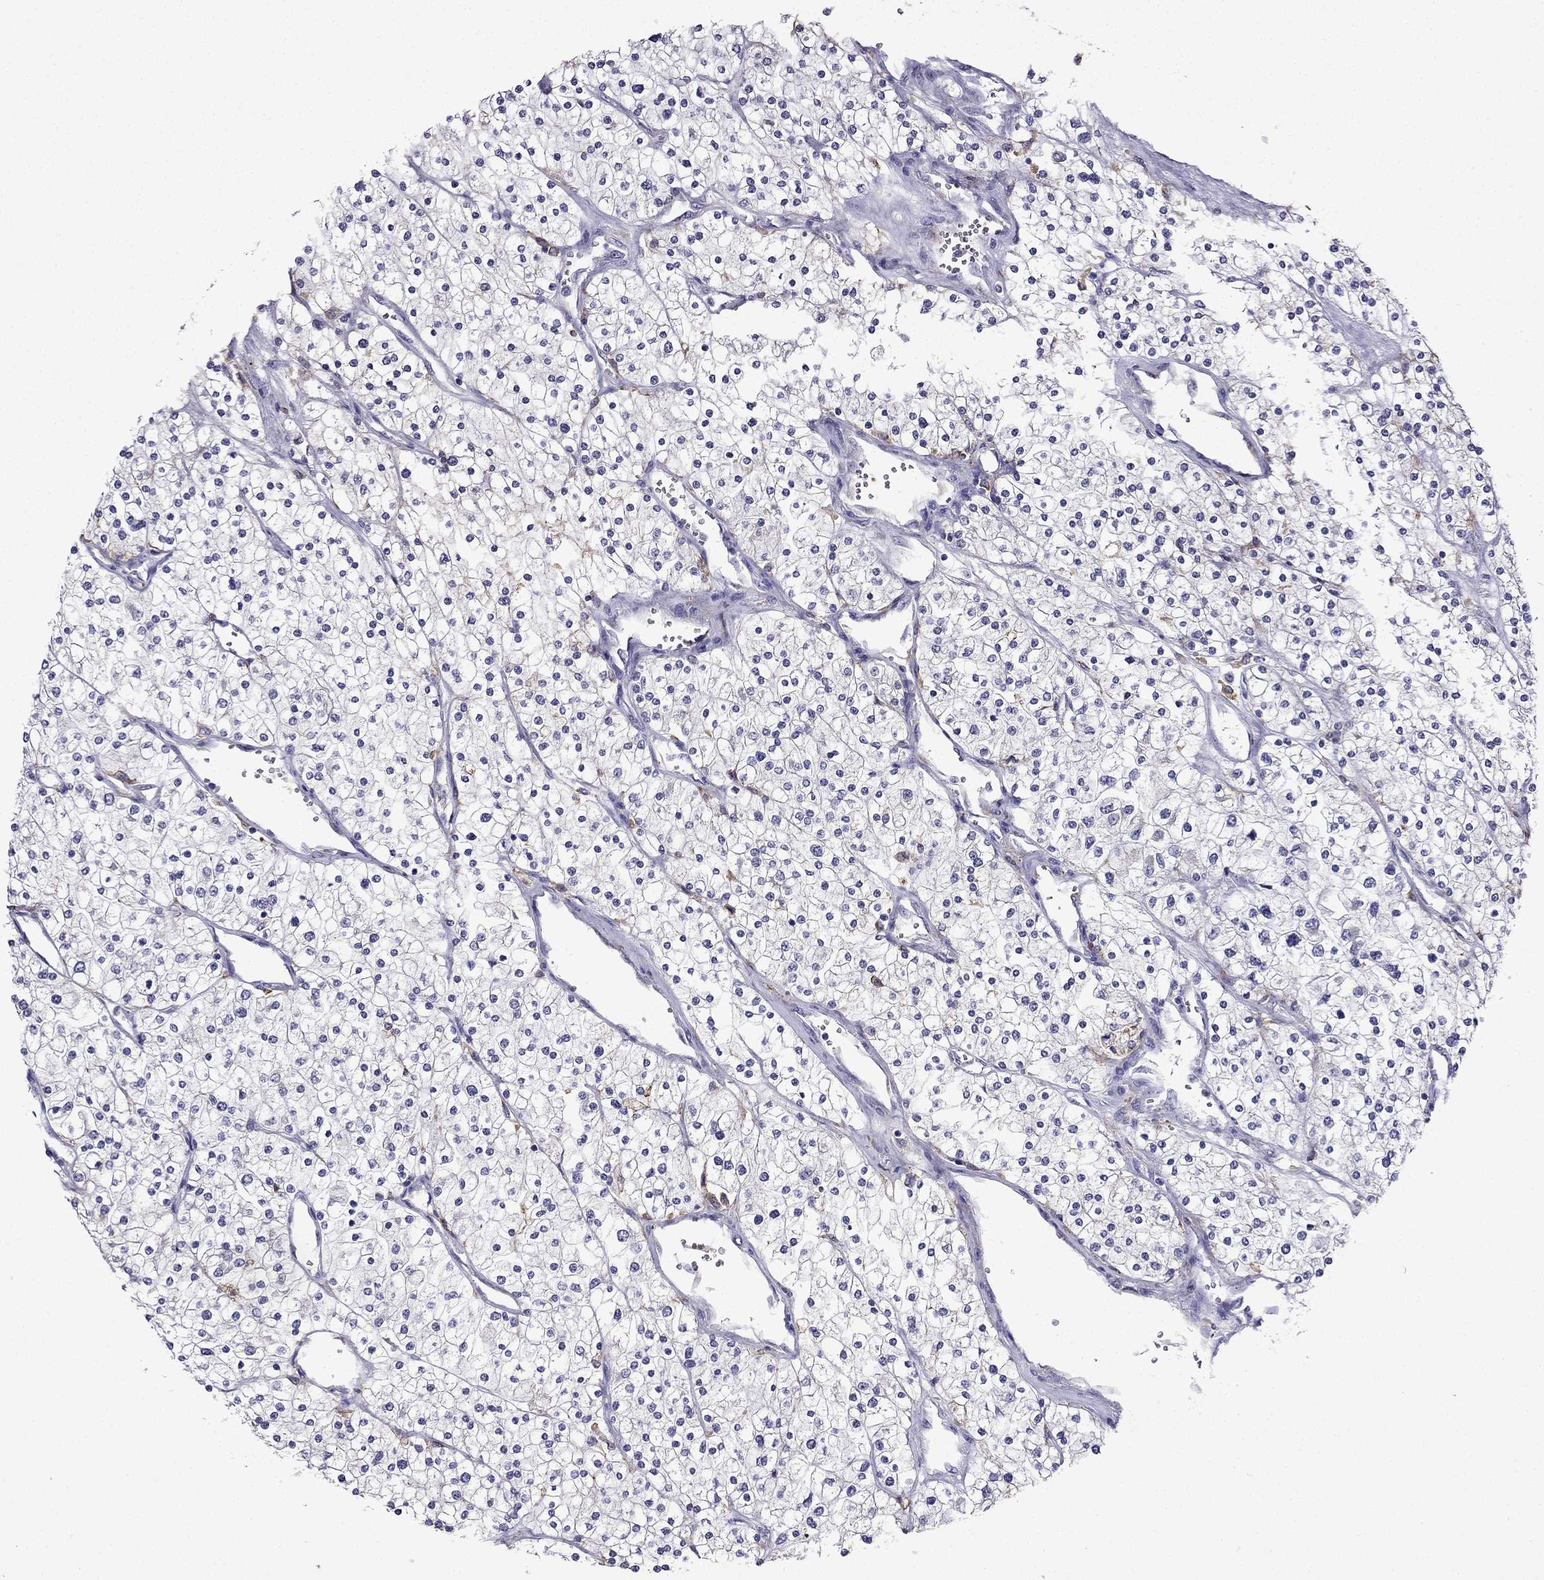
{"staining": {"intensity": "negative", "quantity": "none", "location": "none"}, "tissue": "renal cancer", "cell_type": "Tumor cells", "image_type": "cancer", "snomed": [{"axis": "morphology", "description": "Adenocarcinoma, NOS"}, {"axis": "topography", "description": "Kidney"}], "caption": "An IHC micrograph of adenocarcinoma (renal) is shown. There is no staining in tumor cells of adenocarcinoma (renal). (Immunohistochemistry, brightfield microscopy, high magnification).", "gene": "TSSK4", "patient": {"sex": "male", "age": 80}}